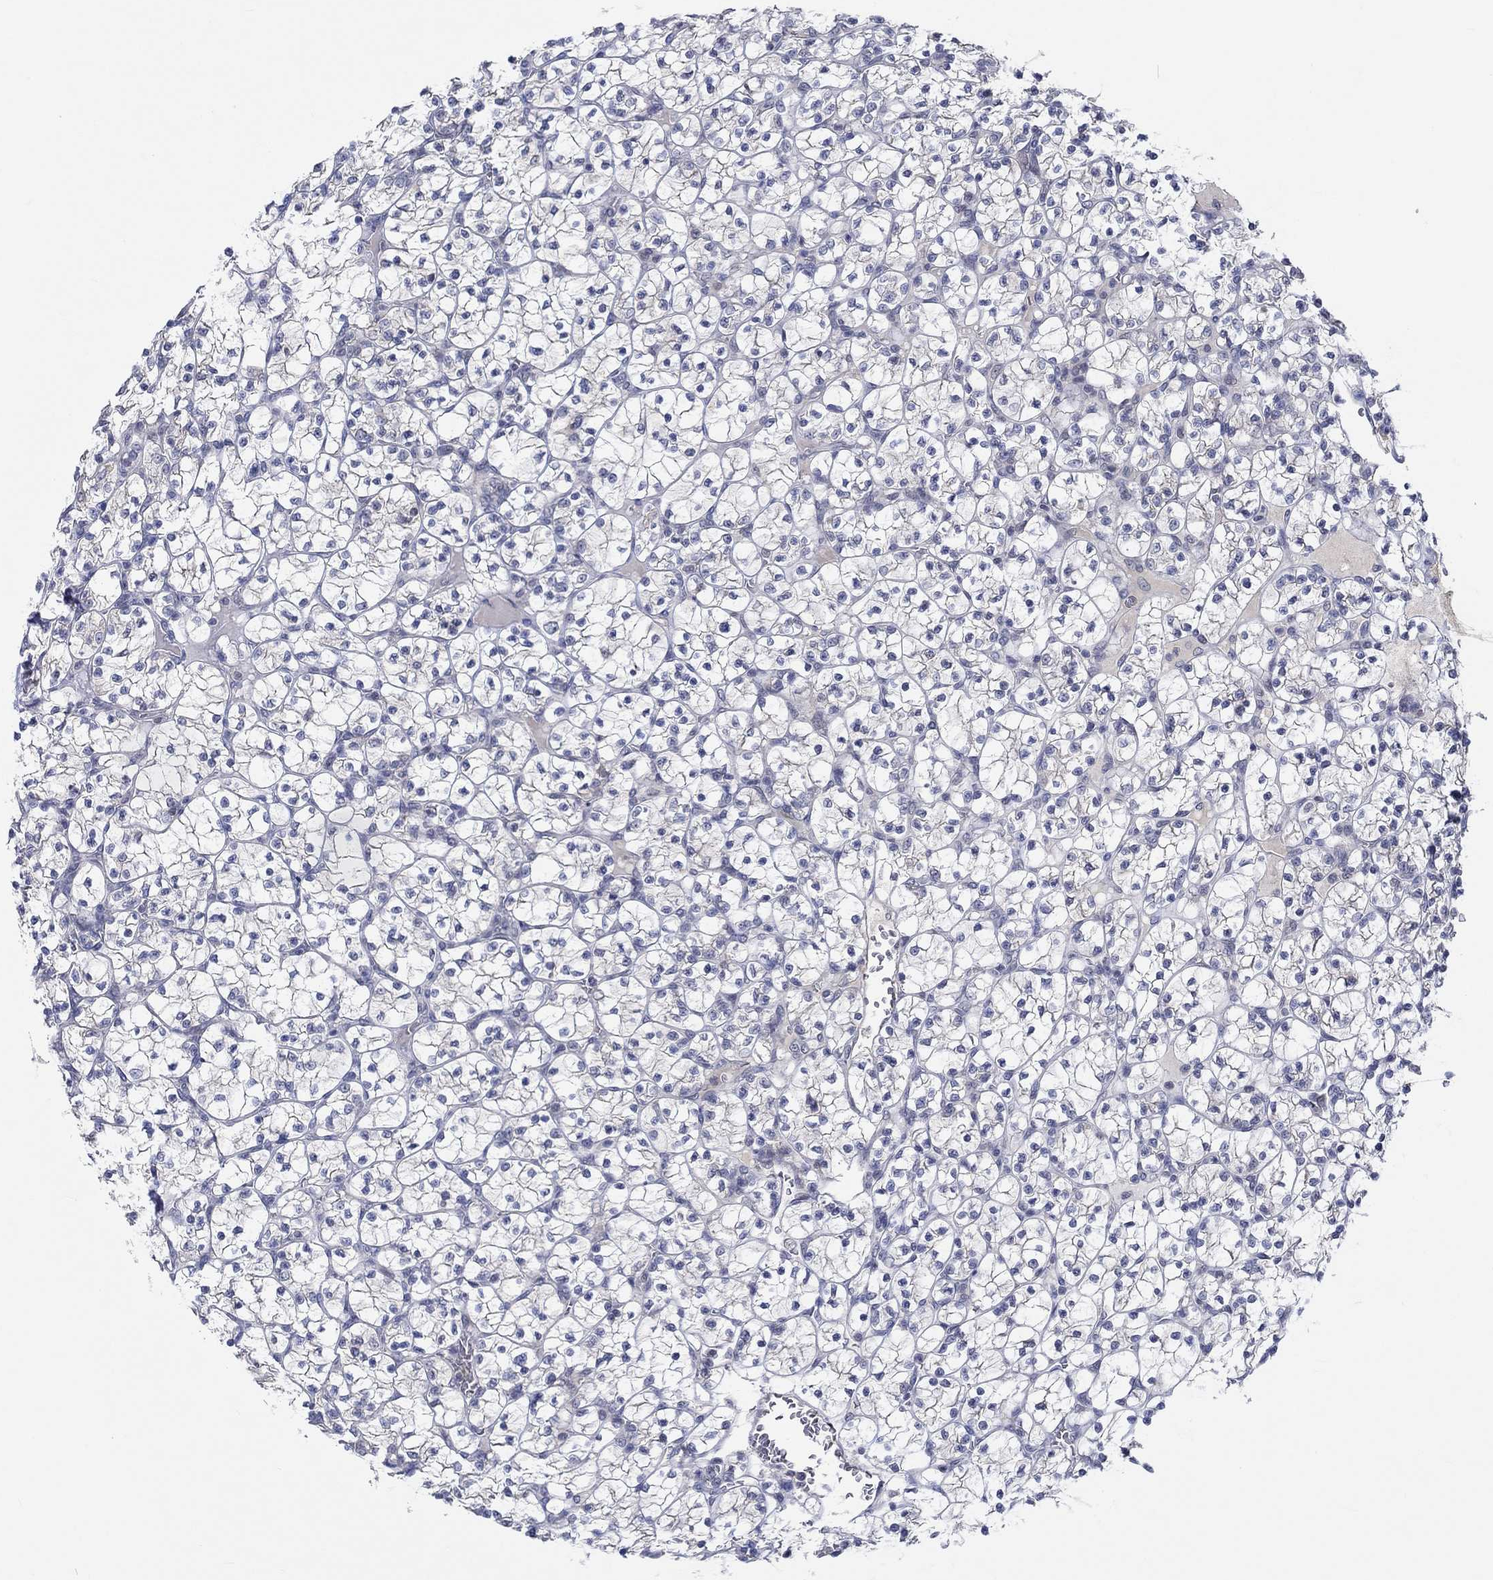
{"staining": {"intensity": "negative", "quantity": "none", "location": "none"}, "tissue": "renal cancer", "cell_type": "Tumor cells", "image_type": "cancer", "snomed": [{"axis": "morphology", "description": "Adenocarcinoma, NOS"}, {"axis": "topography", "description": "Kidney"}], "caption": "DAB (3,3'-diaminobenzidine) immunohistochemical staining of renal cancer (adenocarcinoma) exhibits no significant positivity in tumor cells.", "gene": "WASF1", "patient": {"sex": "female", "age": 89}}